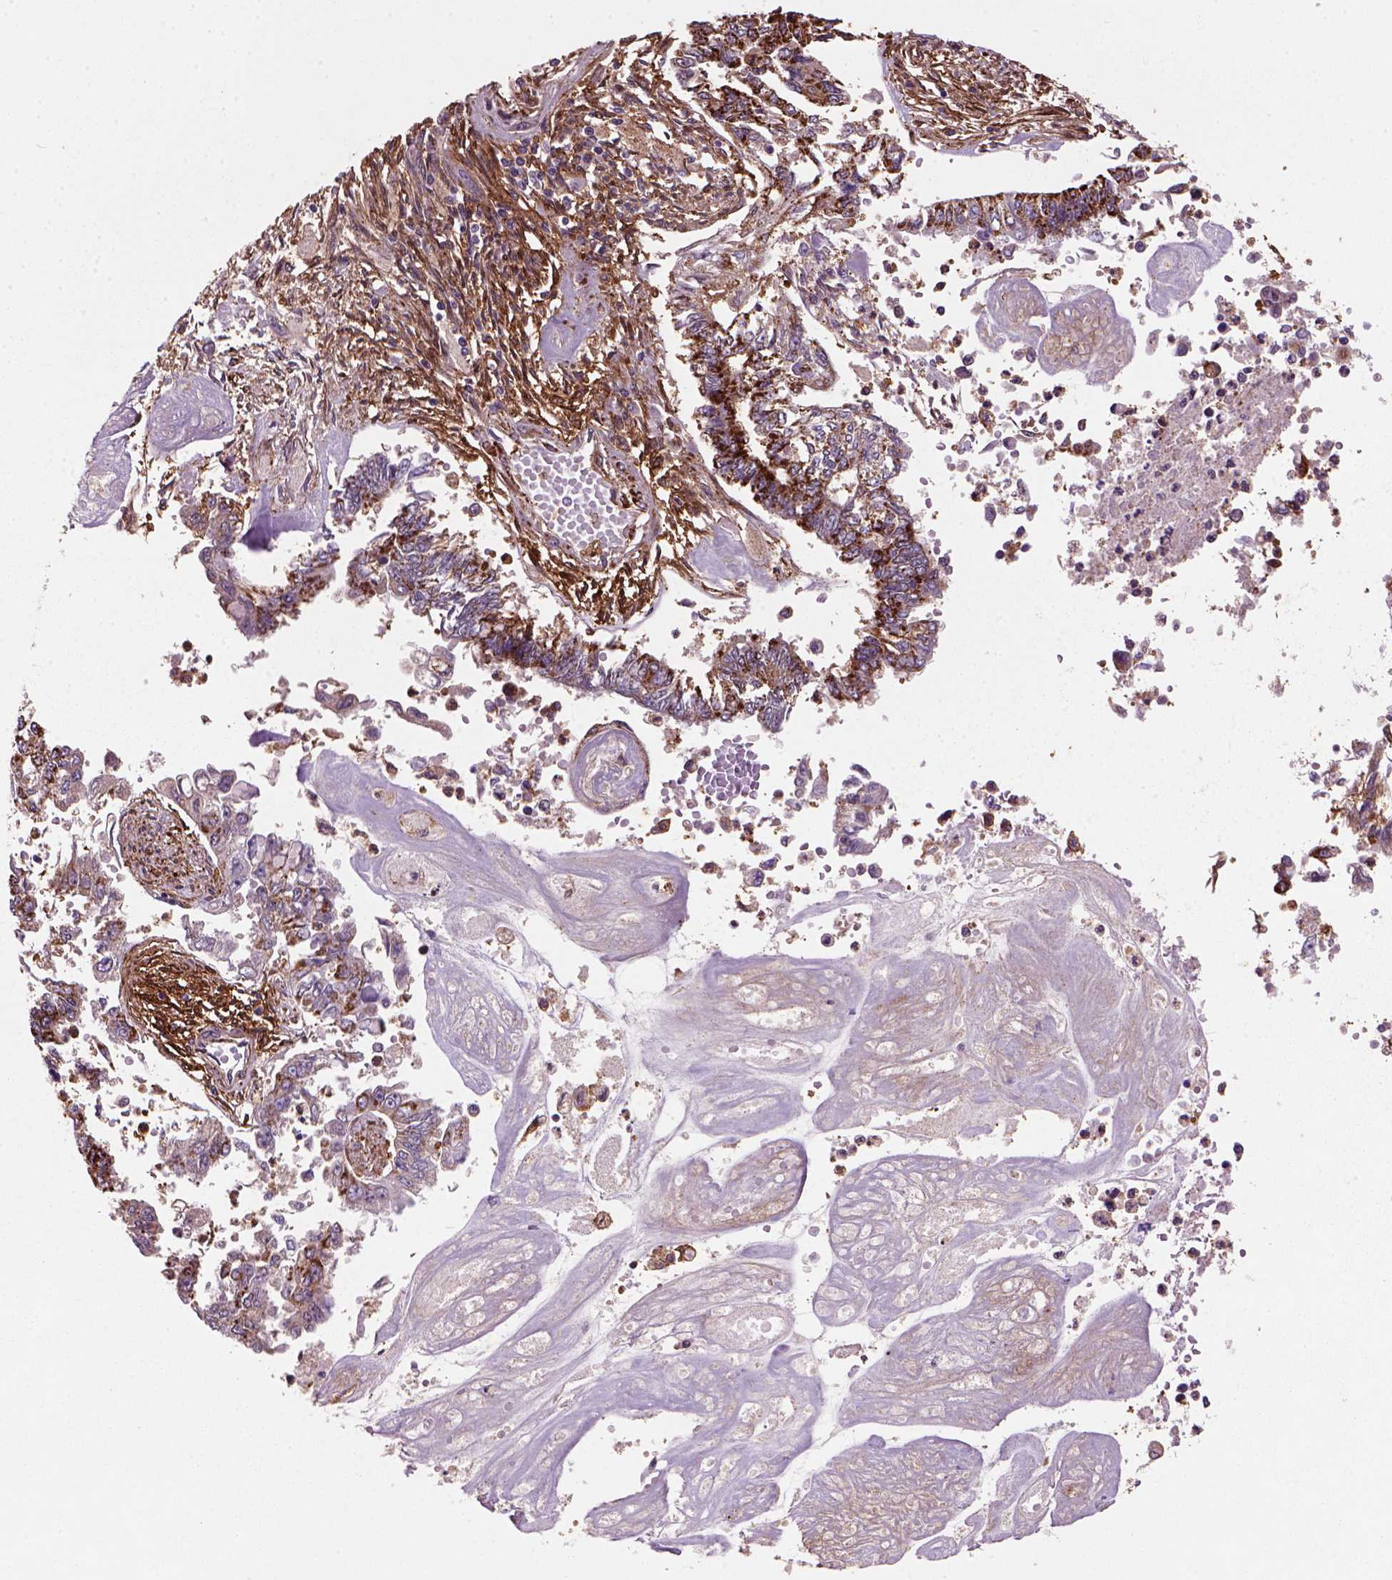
{"staining": {"intensity": "strong", "quantity": "25%-75%", "location": "cytoplasmic/membranous"}, "tissue": "endometrial cancer", "cell_type": "Tumor cells", "image_type": "cancer", "snomed": [{"axis": "morphology", "description": "Adenocarcinoma, NOS"}, {"axis": "topography", "description": "Uterus"}], "caption": "Protein staining by immunohistochemistry demonstrates strong cytoplasmic/membranous expression in about 25%-75% of tumor cells in endometrial cancer (adenocarcinoma).", "gene": "MARCKS", "patient": {"sex": "female", "age": 59}}